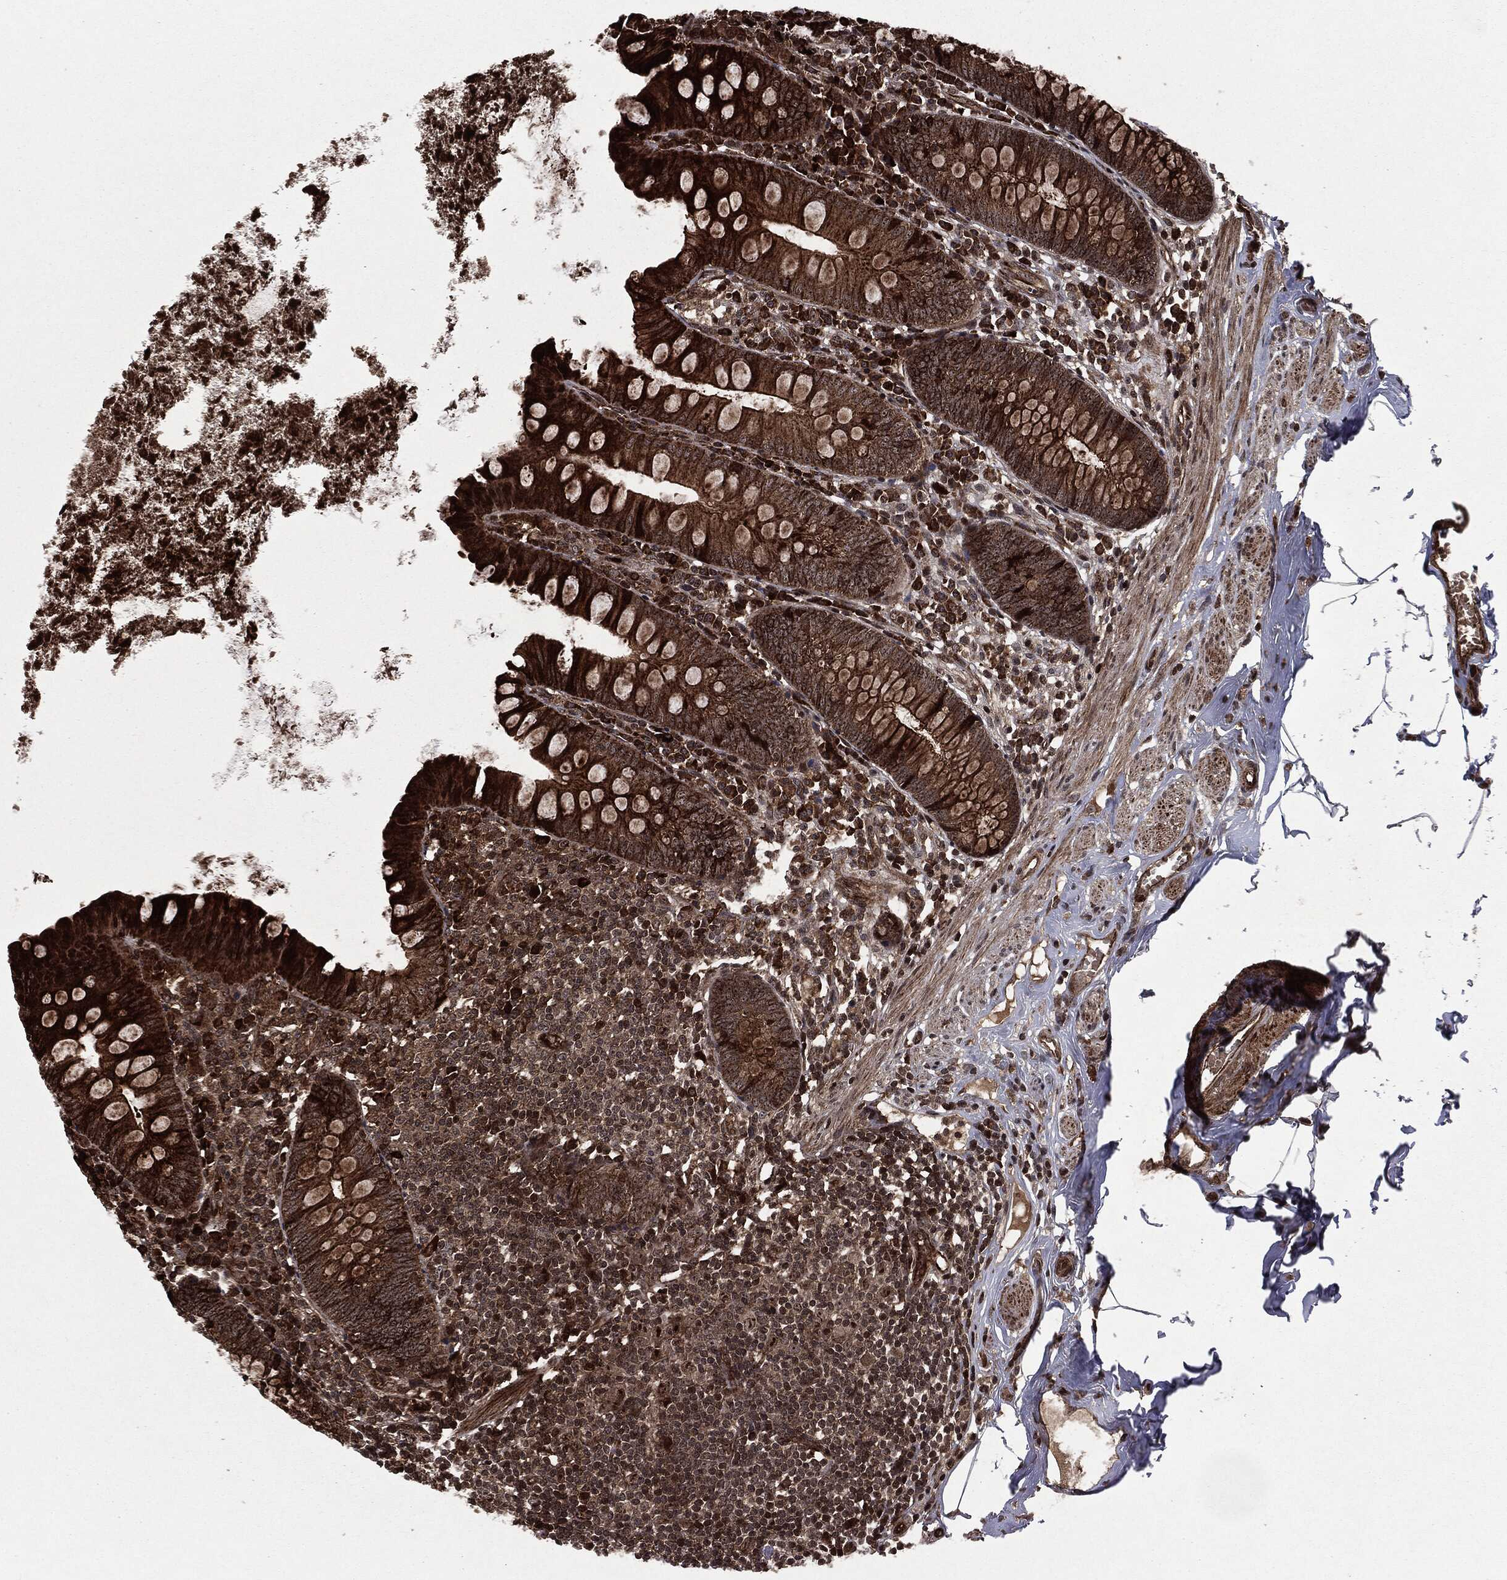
{"staining": {"intensity": "strong", "quantity": "25%-75%", "location": "cytoplasmic/membranous,nuclear"}, "tissue": "appendix", "cell_type": "Glandular cells", "image_type": "normal", "snomed": [{"axis": "morphology", "description": "Normal tissue, NOS"}, {"axis": "topography", "description": "Appendix"}], "caption": "High-power microscopy captured an immunohistochemistry photomicrograph of unremarkable appendix, revealing strong cytoplasmic/membranous,nuclear positivity in approximately 25%-75% of glandular cells. (Brightfield microscopy of DAB IHC at high magnification).", "gene": "CARD6", "patient": {"sex": "female", "age": 82}}